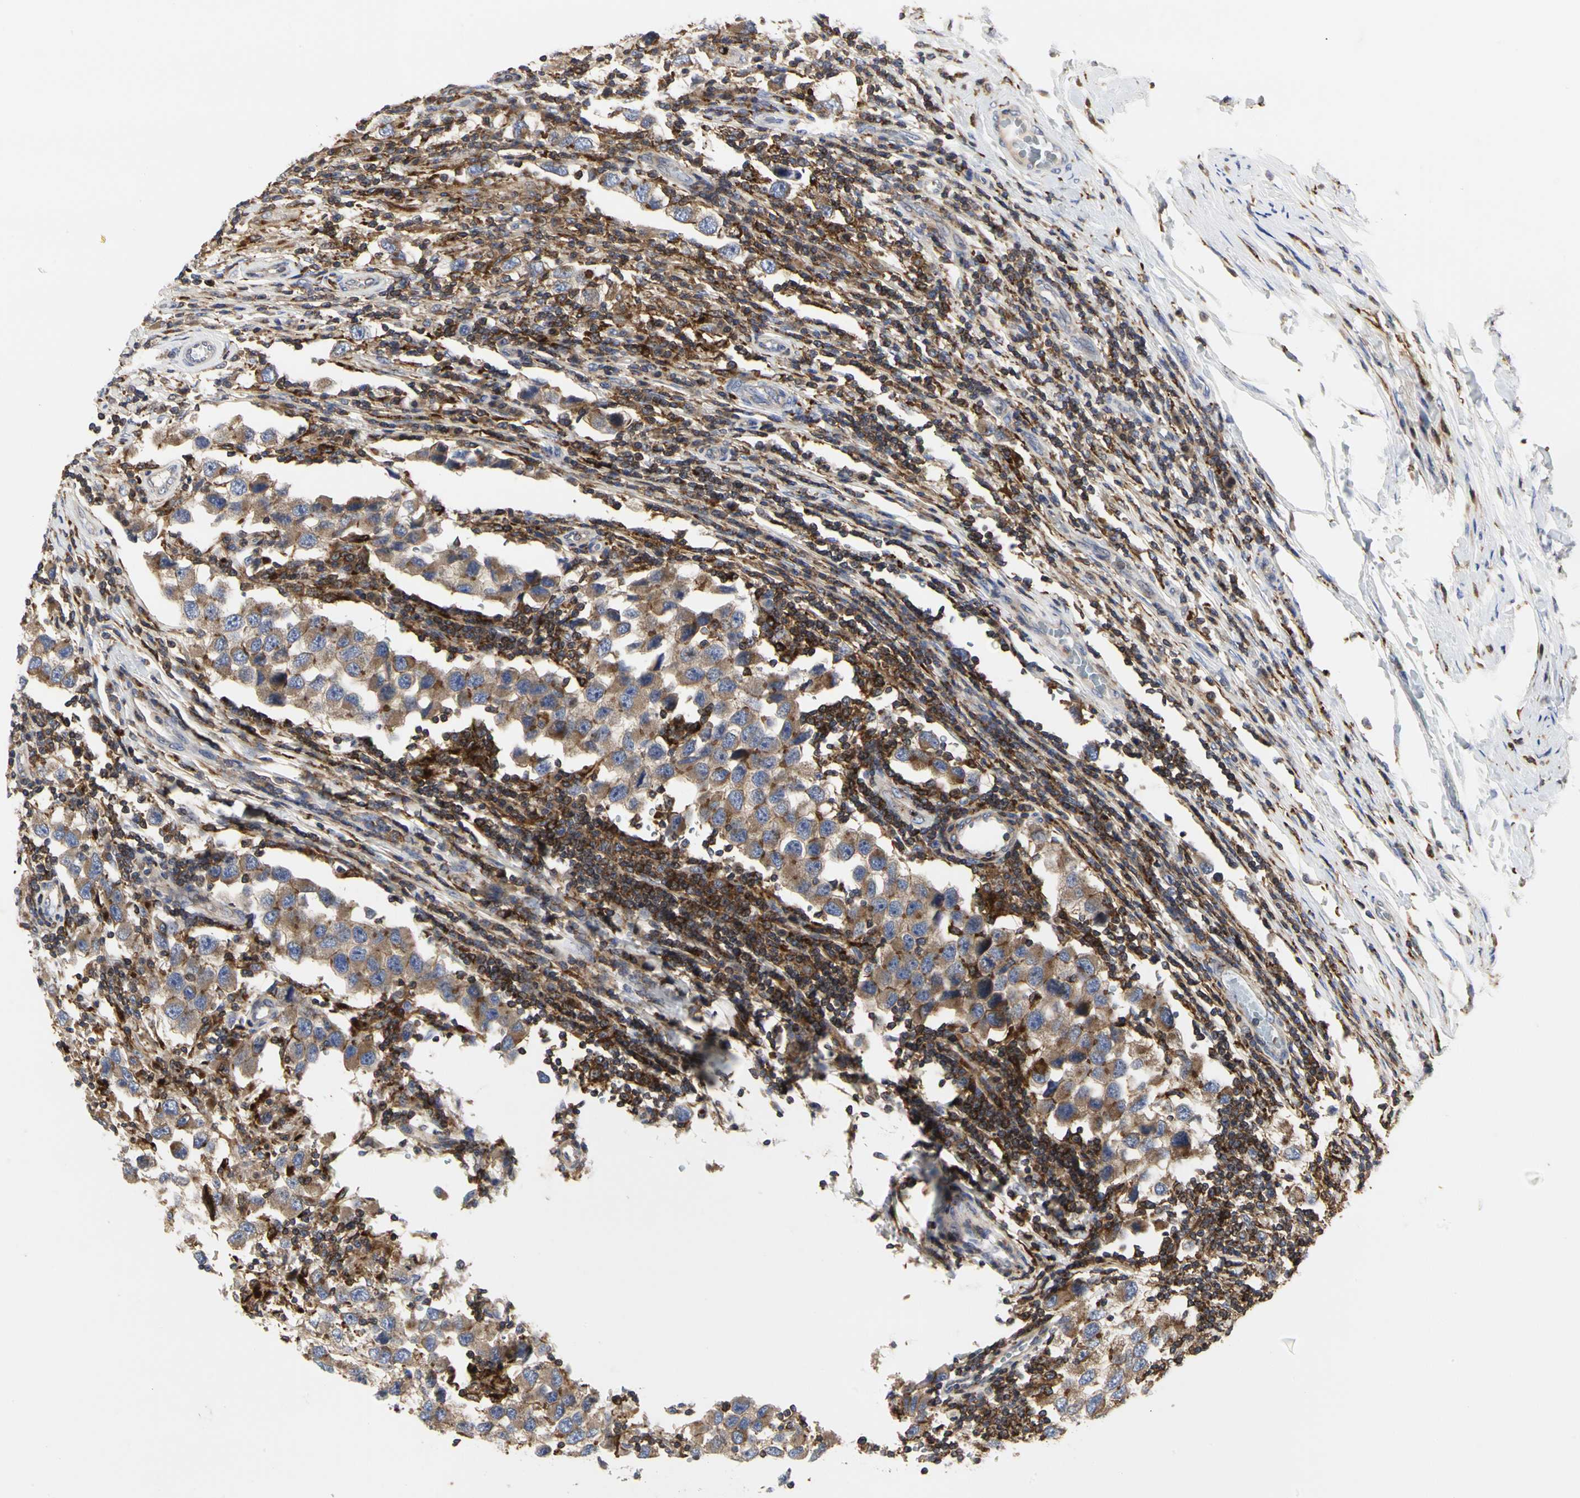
{"staining": {"intensity": "moderate", "quantity": ">75%", "location": "cytoplasmic/membranous"}, "tissue": "testis cancer", "cell_type": "Tumor cells", "image_type": "cancer", "snomed": [{"axis": "morphology", "description": "Carcinoma, Embryonal, NOS"}, {"axis": "topography", "description": "Testis"}], "caption": "Testis embryonal carcinoma stained with DAB immunohistochemistry demonstrates medium levels of moderate cytoplasmic/membranous positivity in about >75% of tumor cells. The staining is performed using DAB (3,3'-diaminobenzidine) brown chromogen to label protein expression. The nuclei are counter-stained blue using hematoxylin.", "gene": "NAPG", "patient": {"sex": "male", "age": 21}}